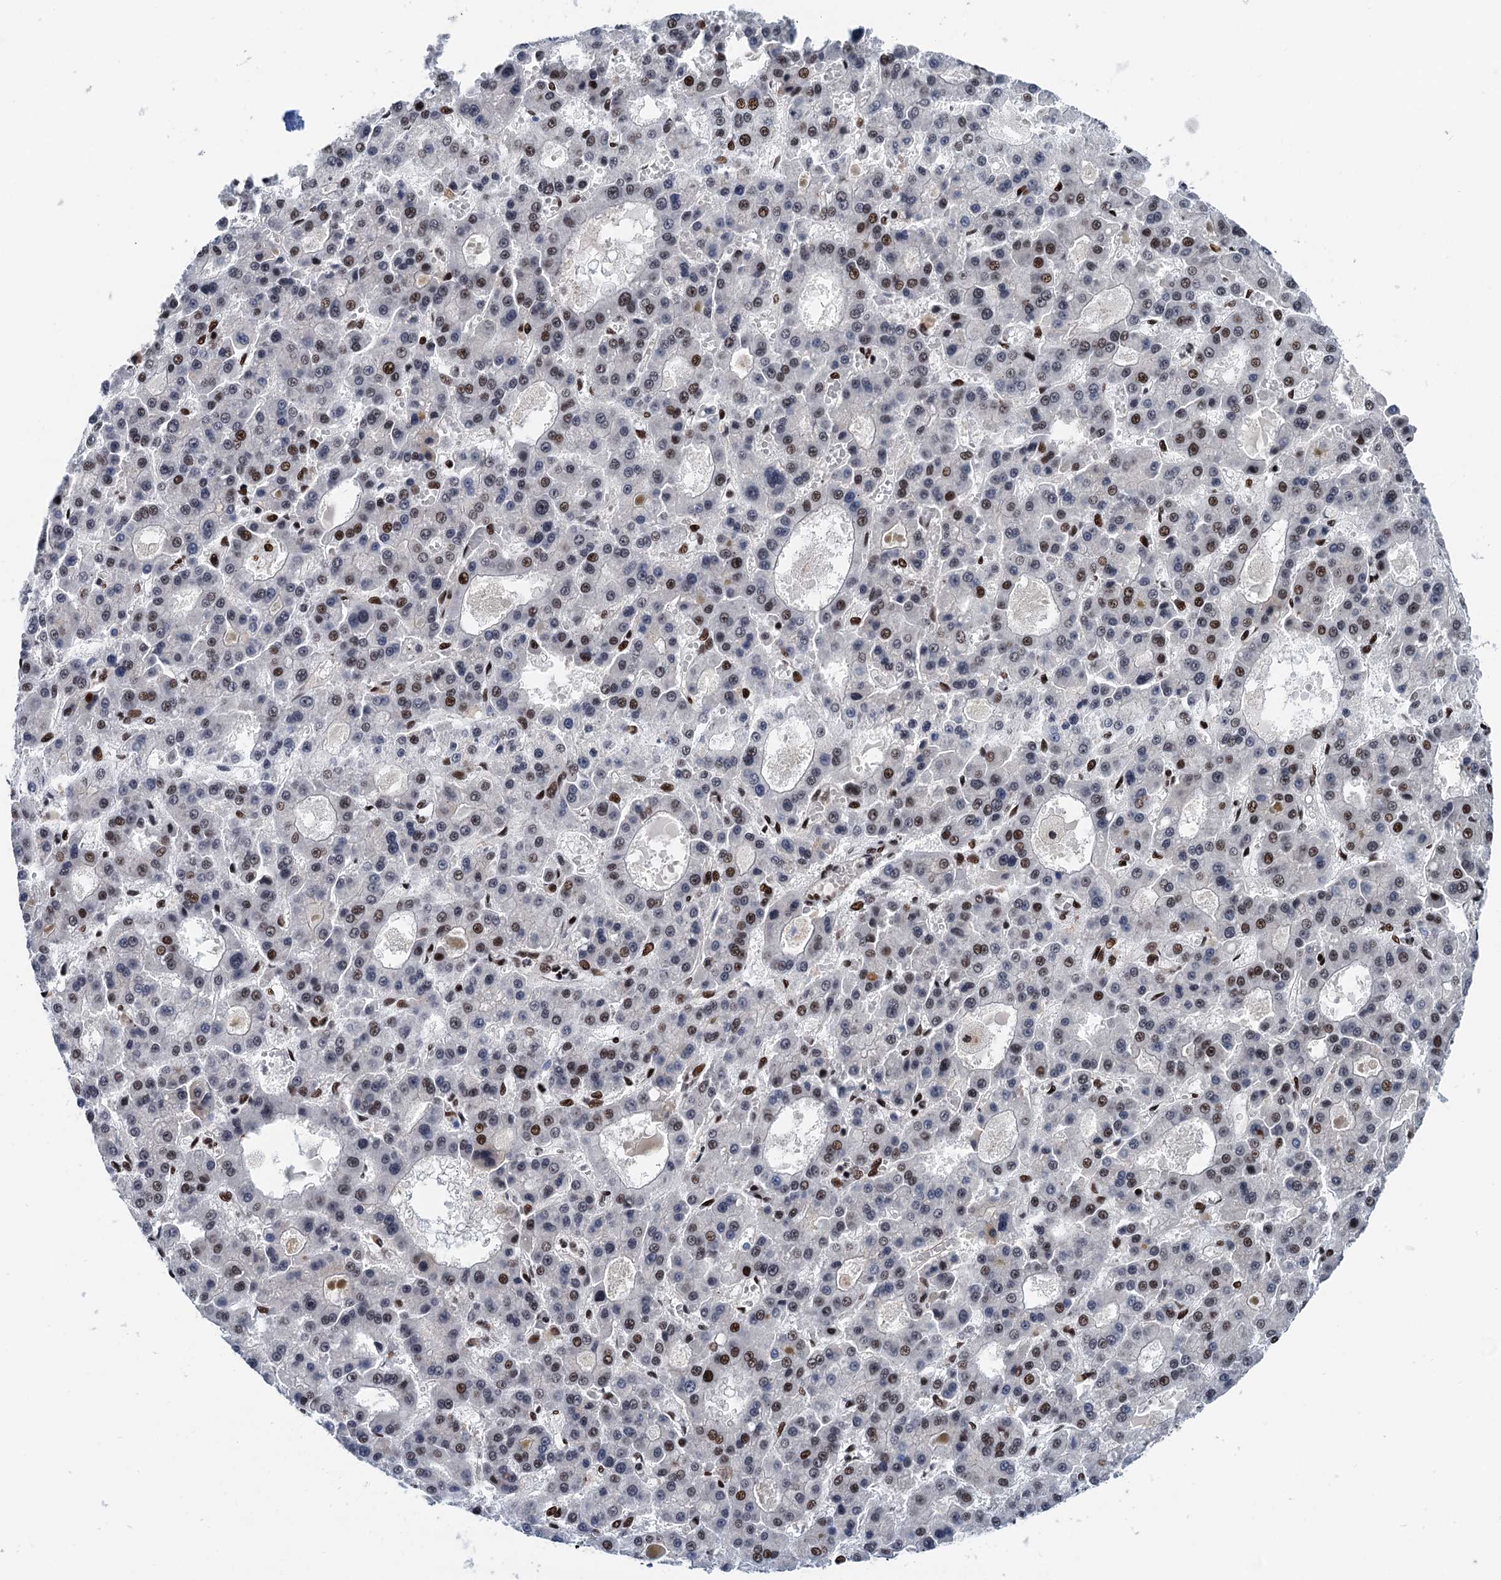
{"staining": {"intensity": "moderate", "quantity": "25%-75%", "location": "nuclear"}, "tissue": "liver cancer", "cell_type": "Tumor cells", "image_type": "cancer", "snomed": [{"axis": "morphology", "description": "Carcinoma, Hepatocellular, NOS"}, {"axis": "topography", "description": "Liver"}], "caption": "Liver cancer (hepatocellular carcinoma) tissue shows moderate nuclear staining in about 25%-75% of tumor cells", "gene": "PPP4R1", "patient": {"sex": "male", "age": 70}}